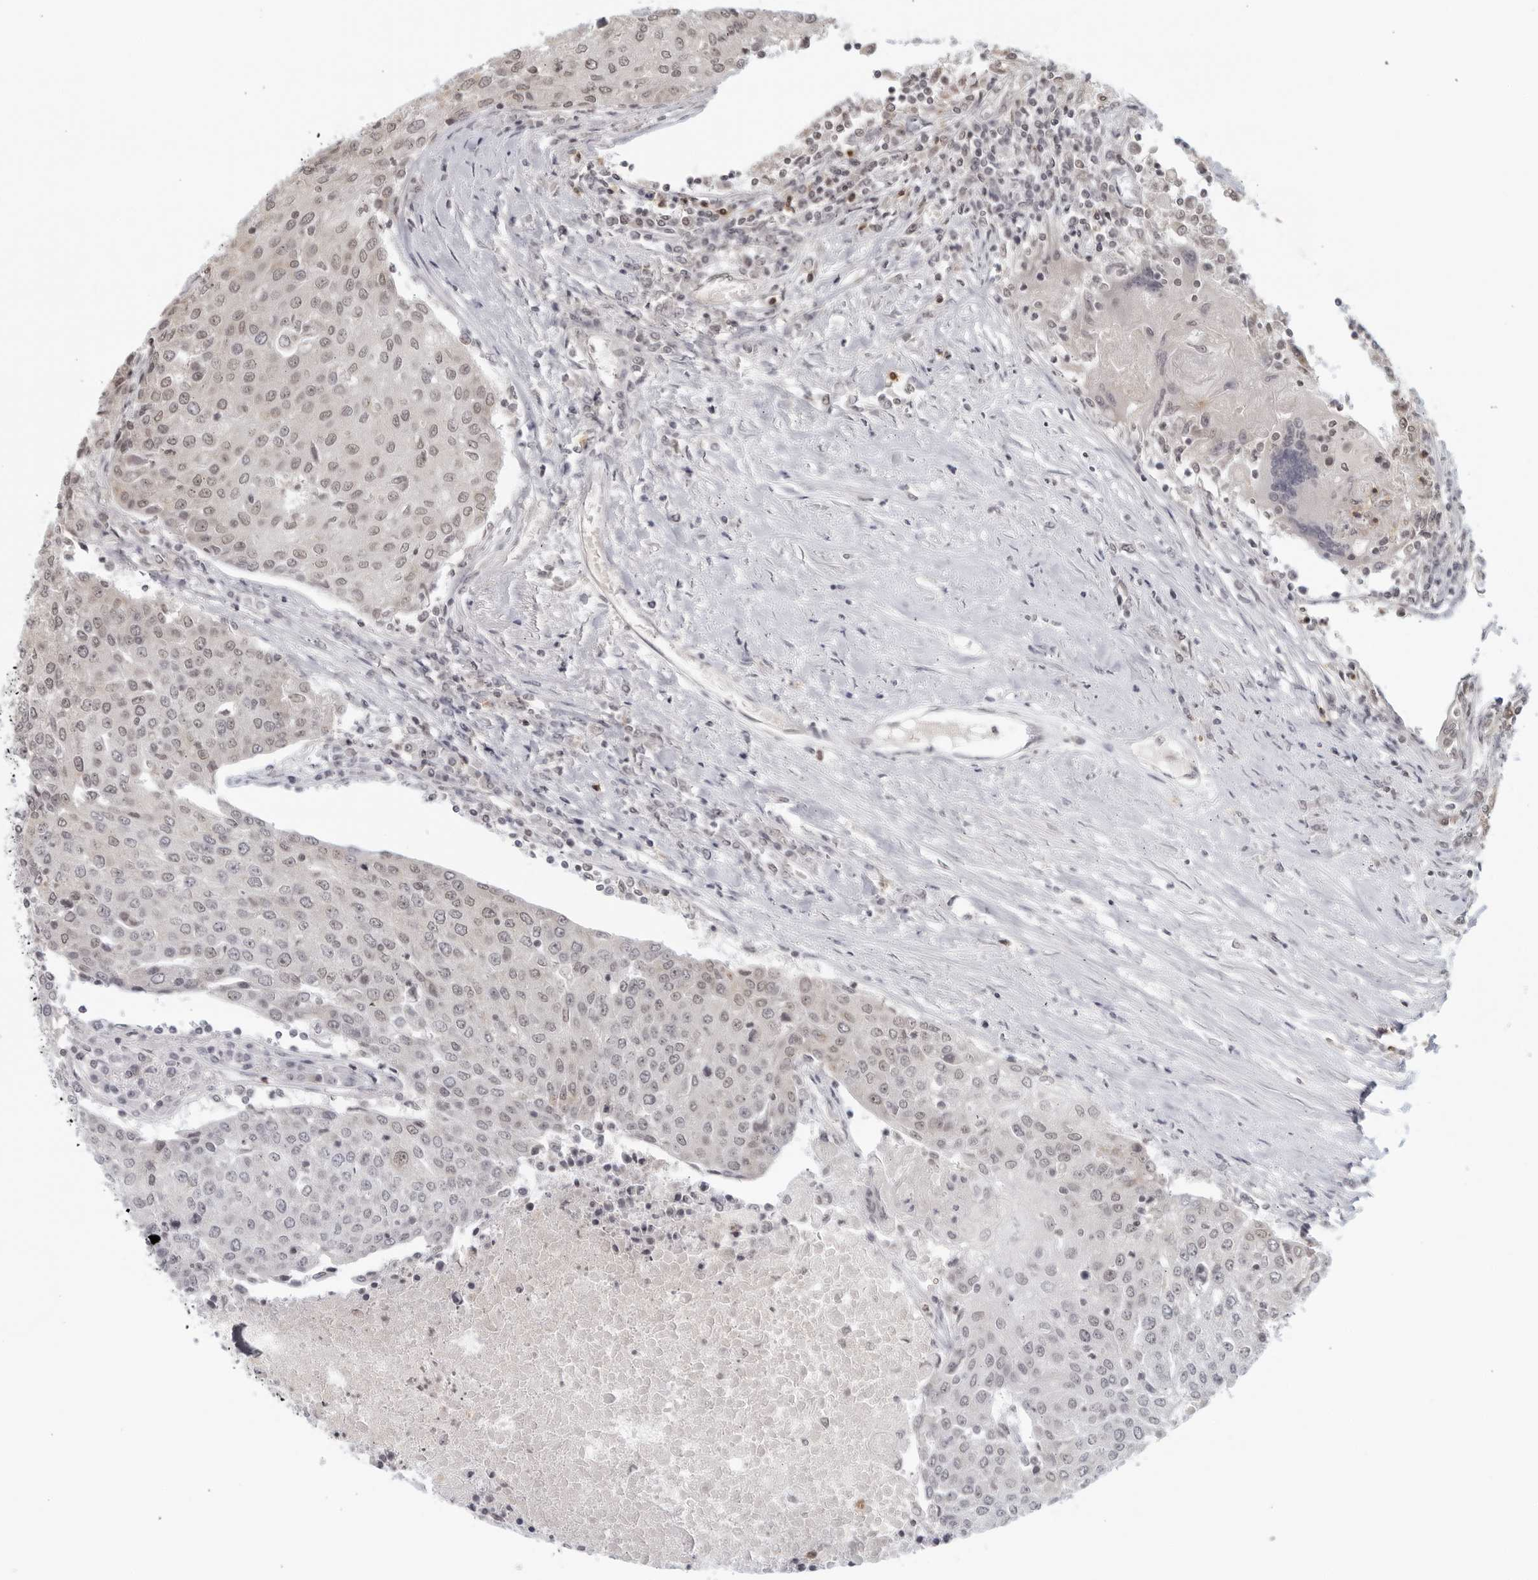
{"staining": {"intensity": "weak", "quantity": "<25%", "location": "nuclear"}, "tissue": "urothelial cancer", "cell_type": "Tumor cells", "image_type": "cancer", "snomed": [{"axis": "morphology", "description": "Urothelial carcinoma, High grade"}, {"axis": "topography", "description": "Urinary bladder"}], "caption": "Immunohistochemical staining of urothelial cancer demonstrates no significant positivity in tumor cells. Brightfield microscopy of IHC stained with DAB (brown) and hematoxylin (blue), captured at high magnification.", "gene": "RAB11FIP3", "patient": {"sex": "female", "age": 85}}